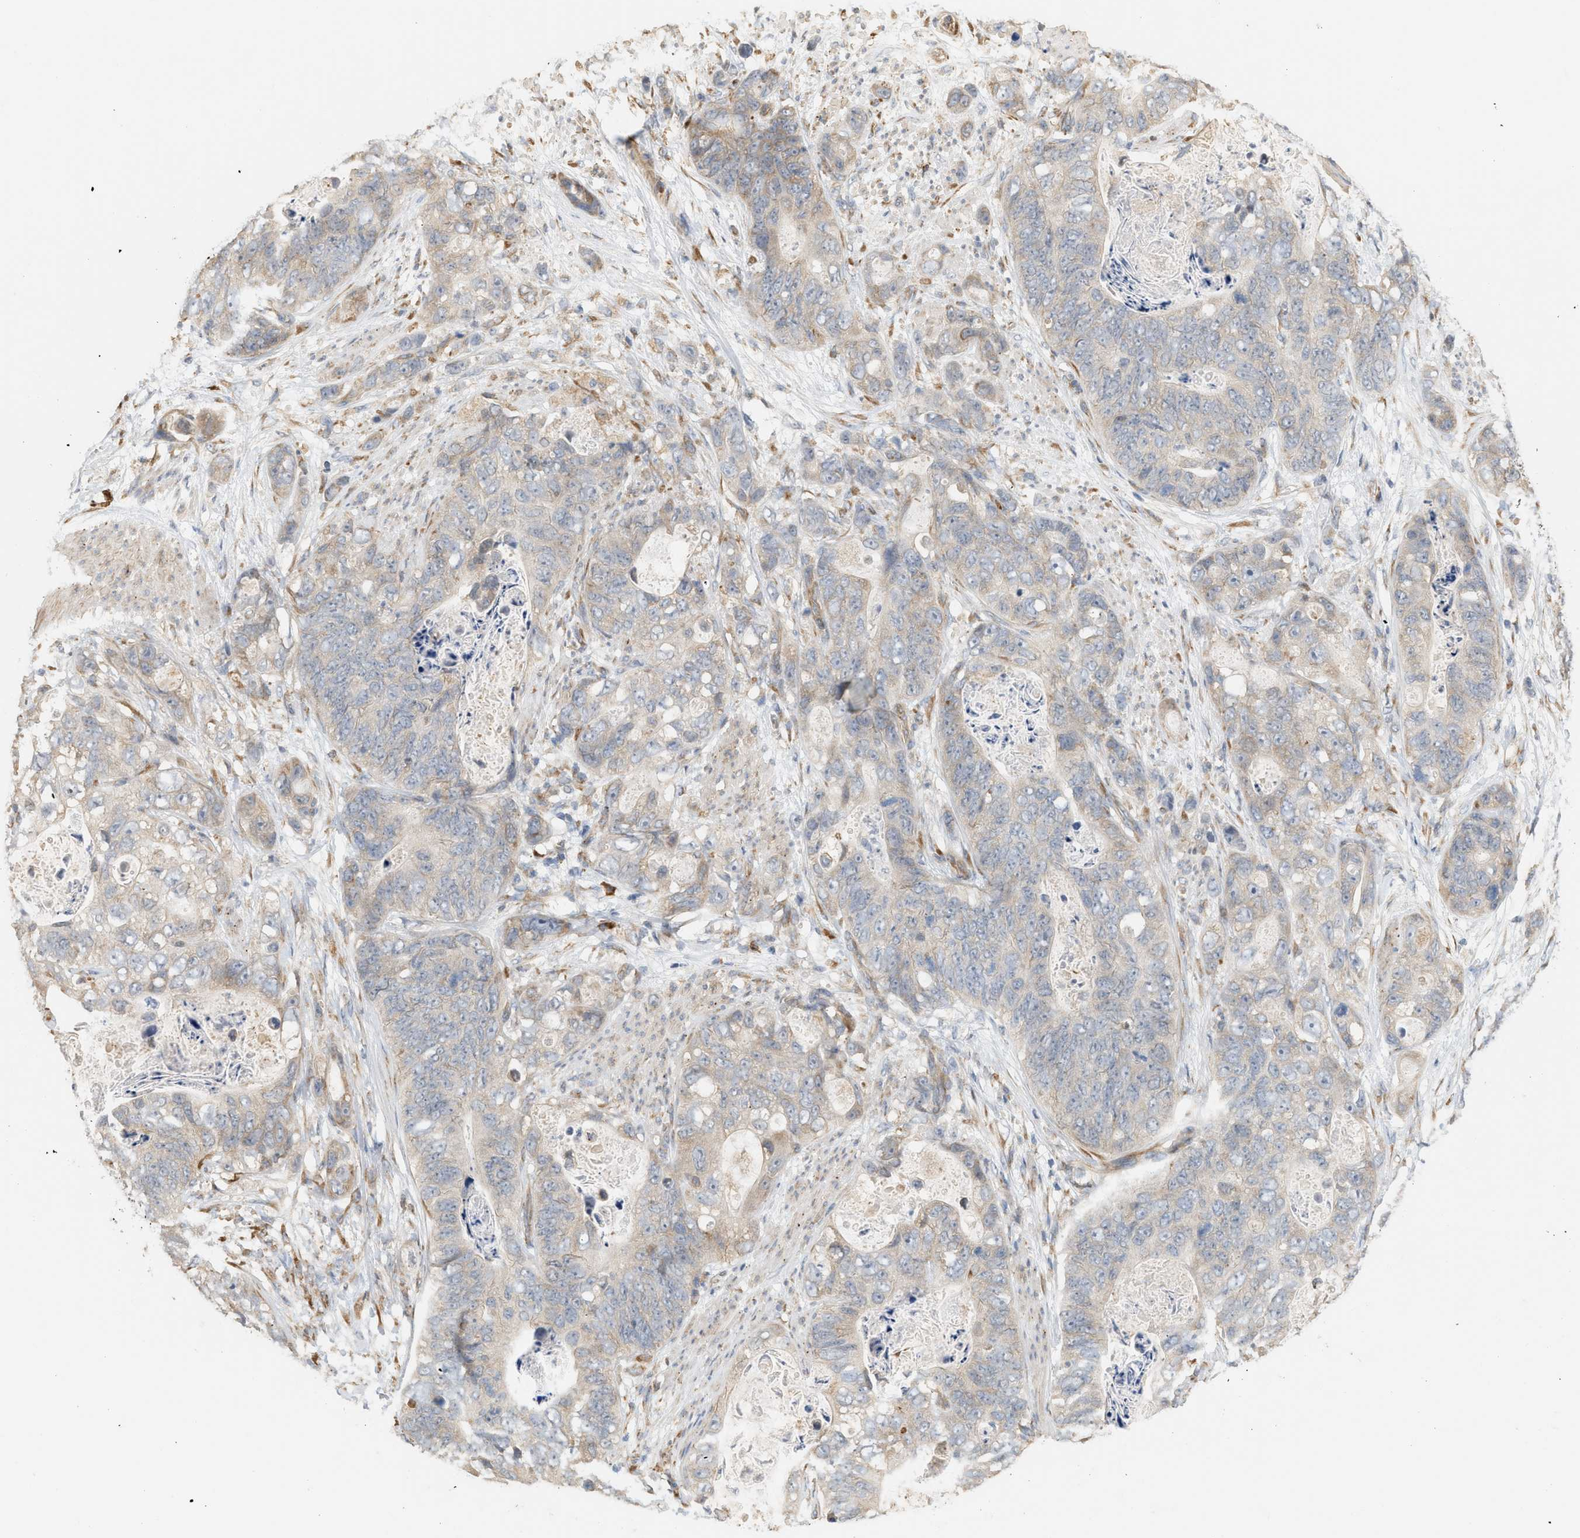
{"staining": {"intensity": "weak", "quantity": "25%-75%", "location": "cytoplasmic/membranous"}, "tissue": "stomach cancer", "cell_type": "Tumor cells", "image_type": "cancer", "snomed": [{"axis": "morphology", "description": "Adenocarcinoma, NOS"}, {"axis": "topography", "description": "Stomach"}], "caption": "This is a micrograph of immunohistochemistry (IHC) staining of stomach cancer, which shows weak staining in the cytoplasmic/membranous of tumor cells.", "gene": "SVOP", "patient": {"sex": "female", "age": 89}}